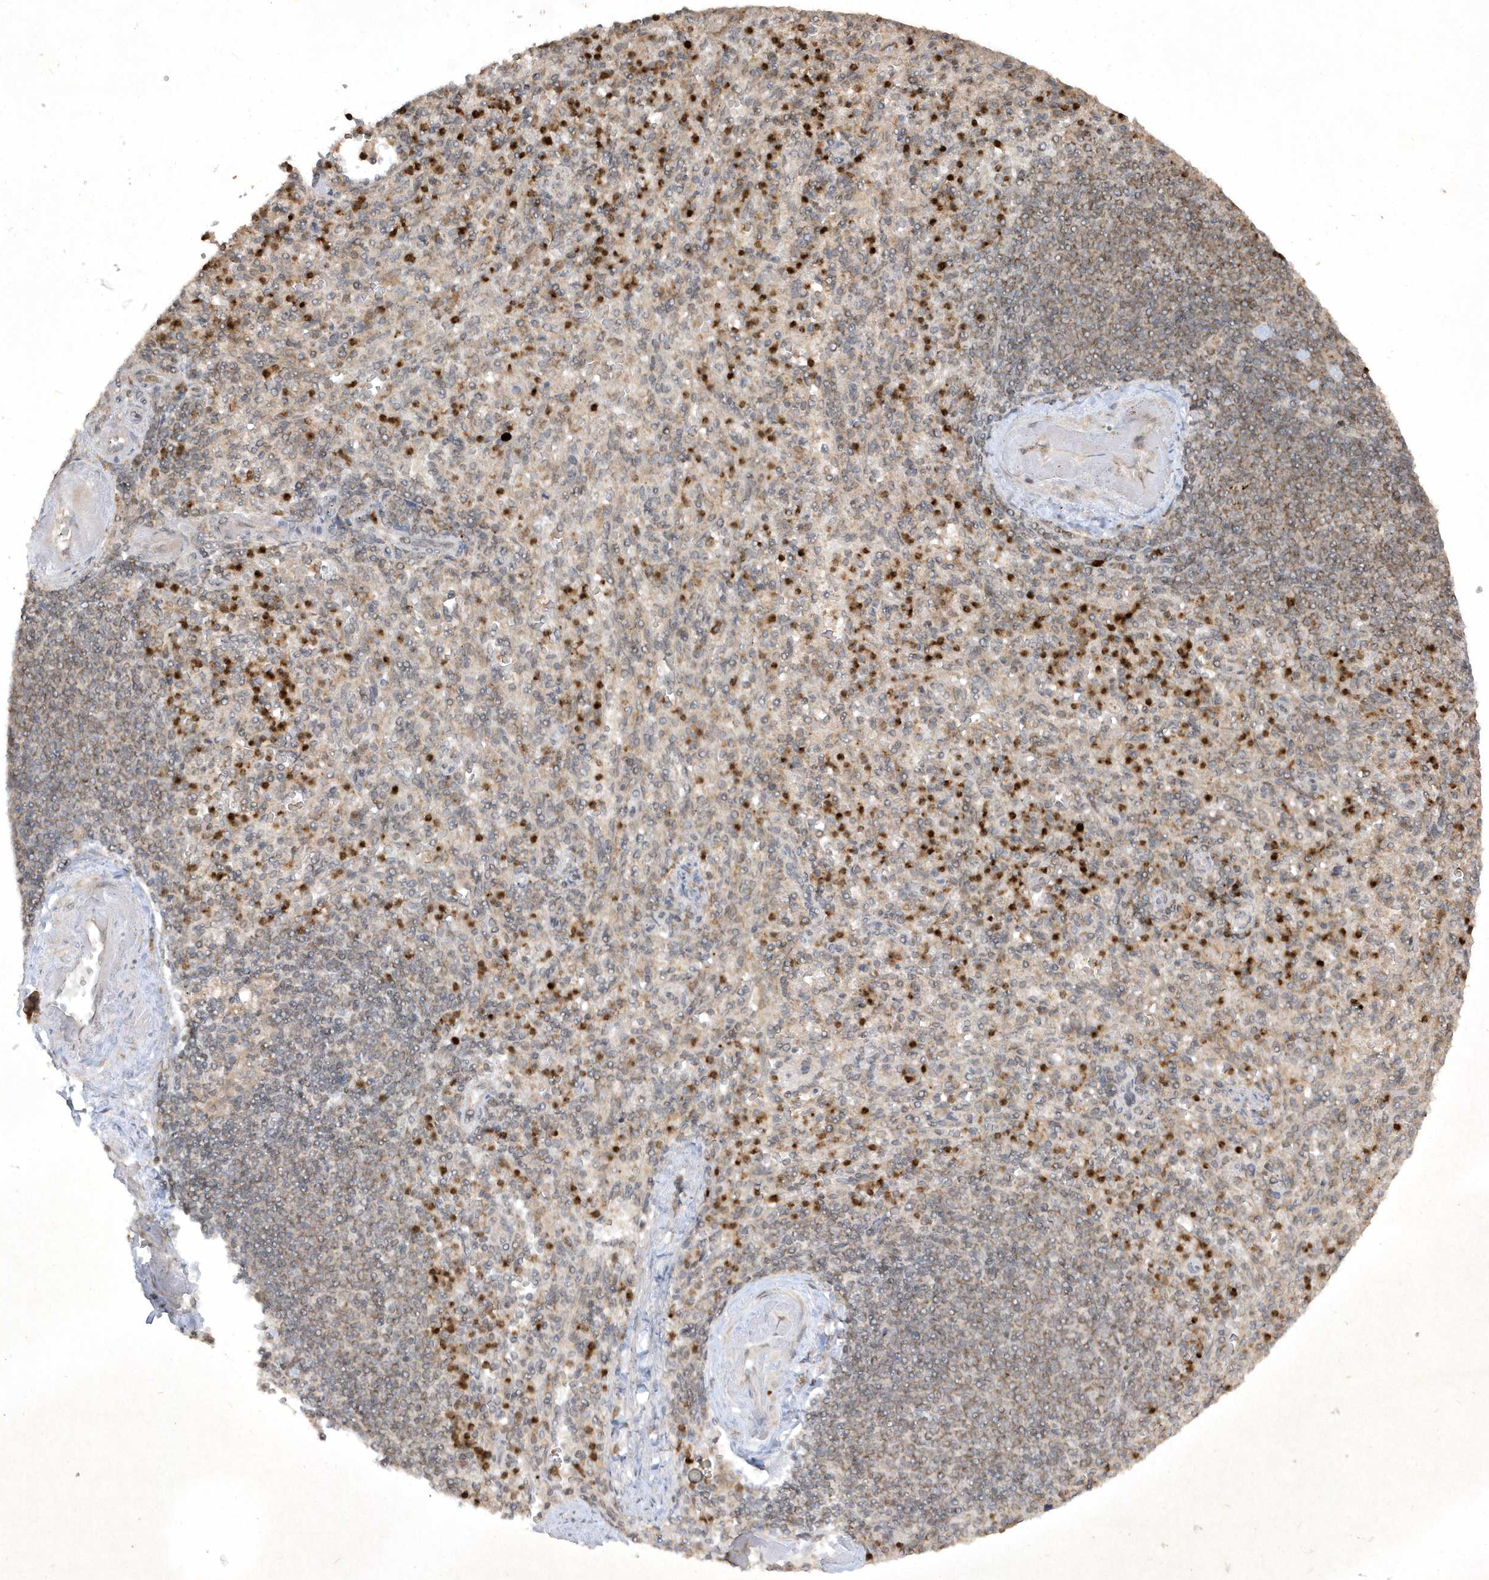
{"staining": {"intensity": "negative", "quantity": "none", "location": "none"}, "tissue": "spleen", "cell_type": "Cells in red pulp", "image_type": "normal", "snomed": [{"axis": "morphology", "description": "Normal tissue, NOS"}, {"axis": "topography", "description": "Spleen"}], "caption": "DAB (3,3'-diaminobenzidine) immunohistochemical staining of benign spleen reveals no significant staining in cells in red pulp. Brightfield microscopy of immunohistochemistry stained with DAB (3,3'-diaminobenzidine) (brown) and hematoxylin (blue), captured at high magnification.", "gene": "ZNF213", "patient": {"sex": "female", "age": 74}}